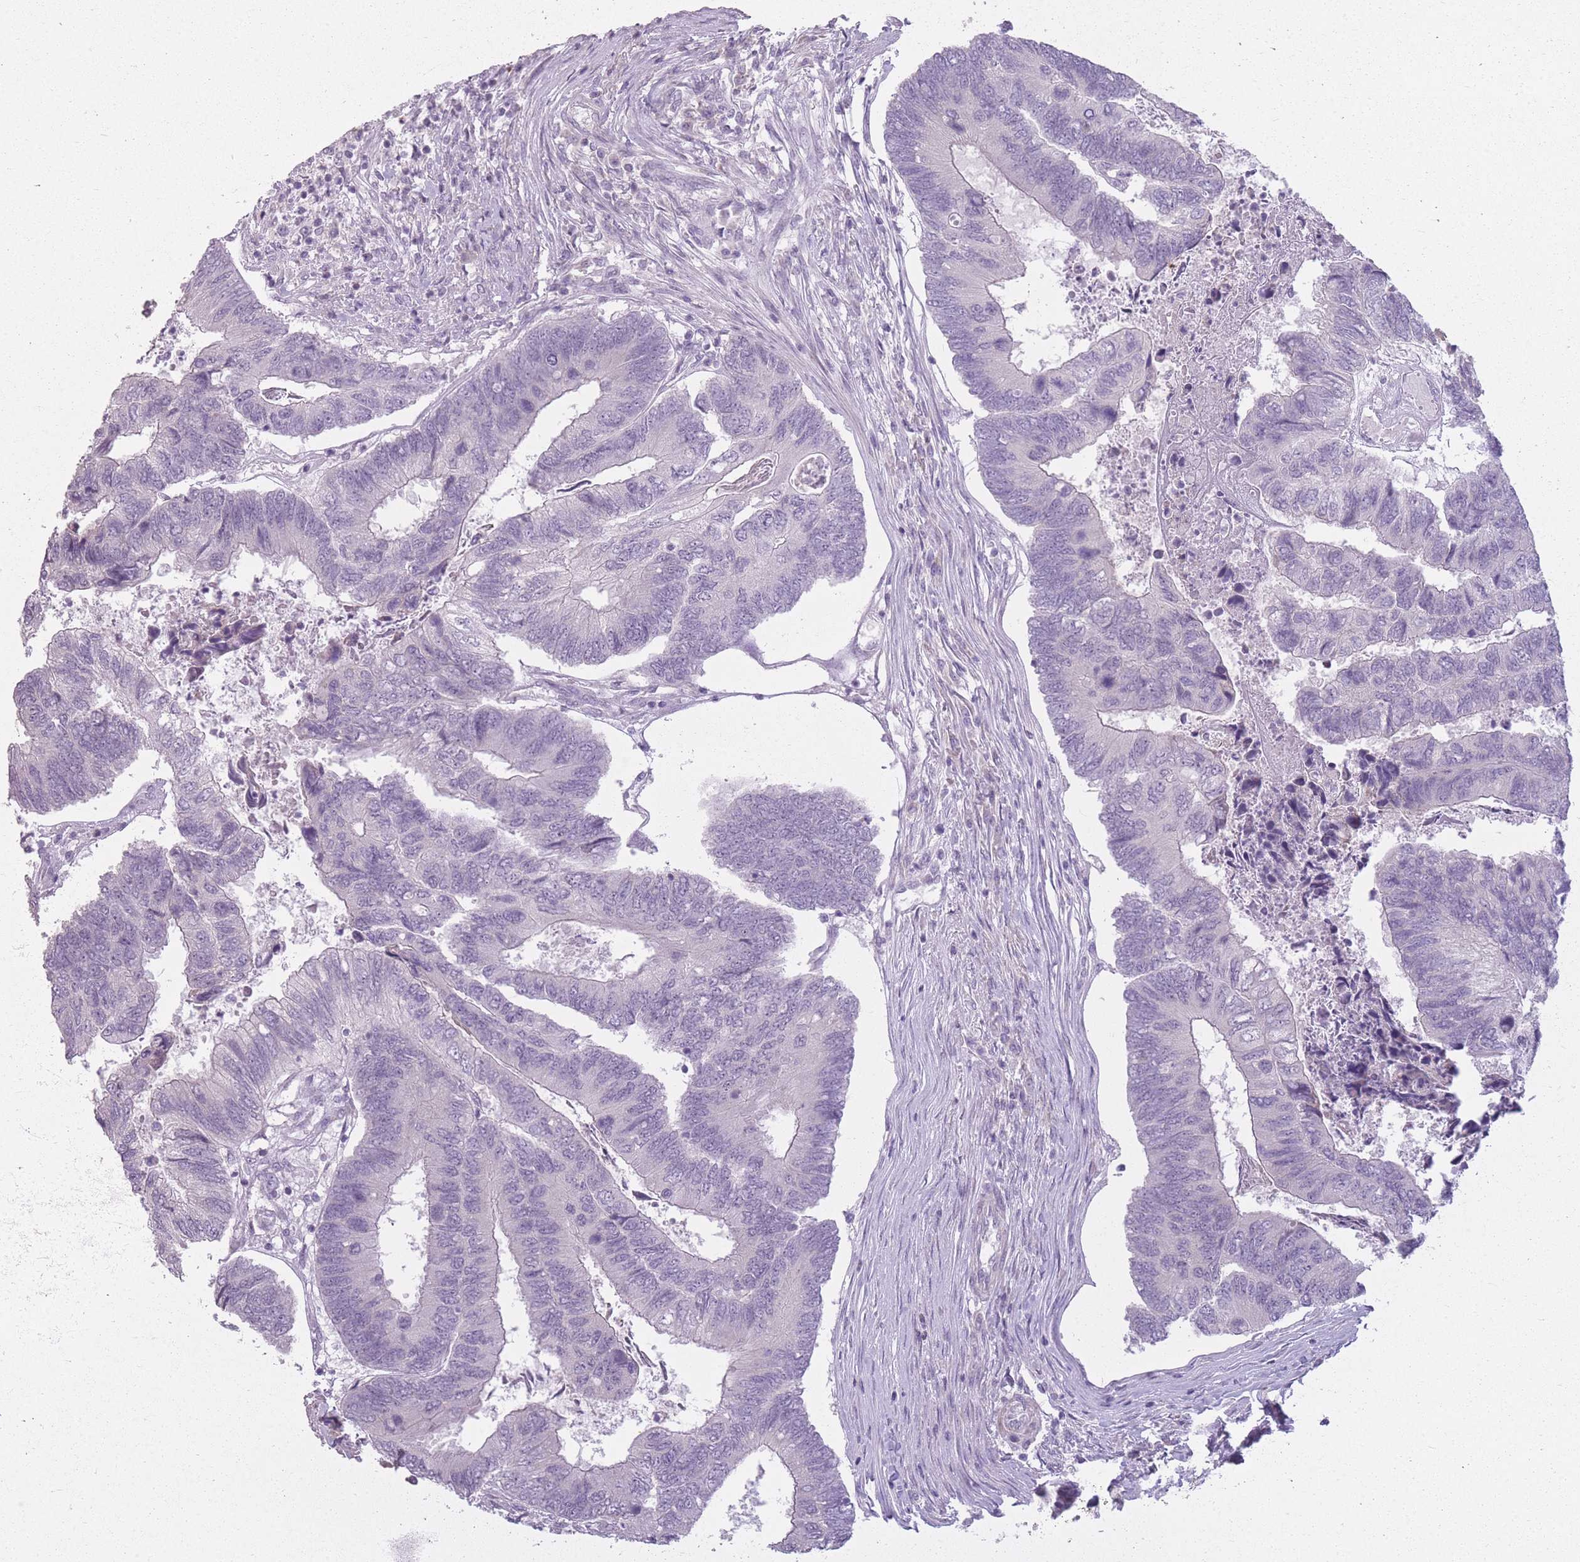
{"staining": {"intensity": "negative", "quantity": "none", "location": "none"}, "tissue": "colorectal cancer", "cell_type": "Tumor cells", "image_type": "cancer", "snomed": [{"axis": "morphology", "description": "Adenocarcinoma, NOS"}, {"axis": "topography", "description": "Colon"}], "caption": "Immunohistochemical staining of human colorectal cancer (adenocarcinoma) exhibits no significant expression in tumor cells.", "gene": "ZBTB24", "patient": {"sex": "female", "age": 67}}